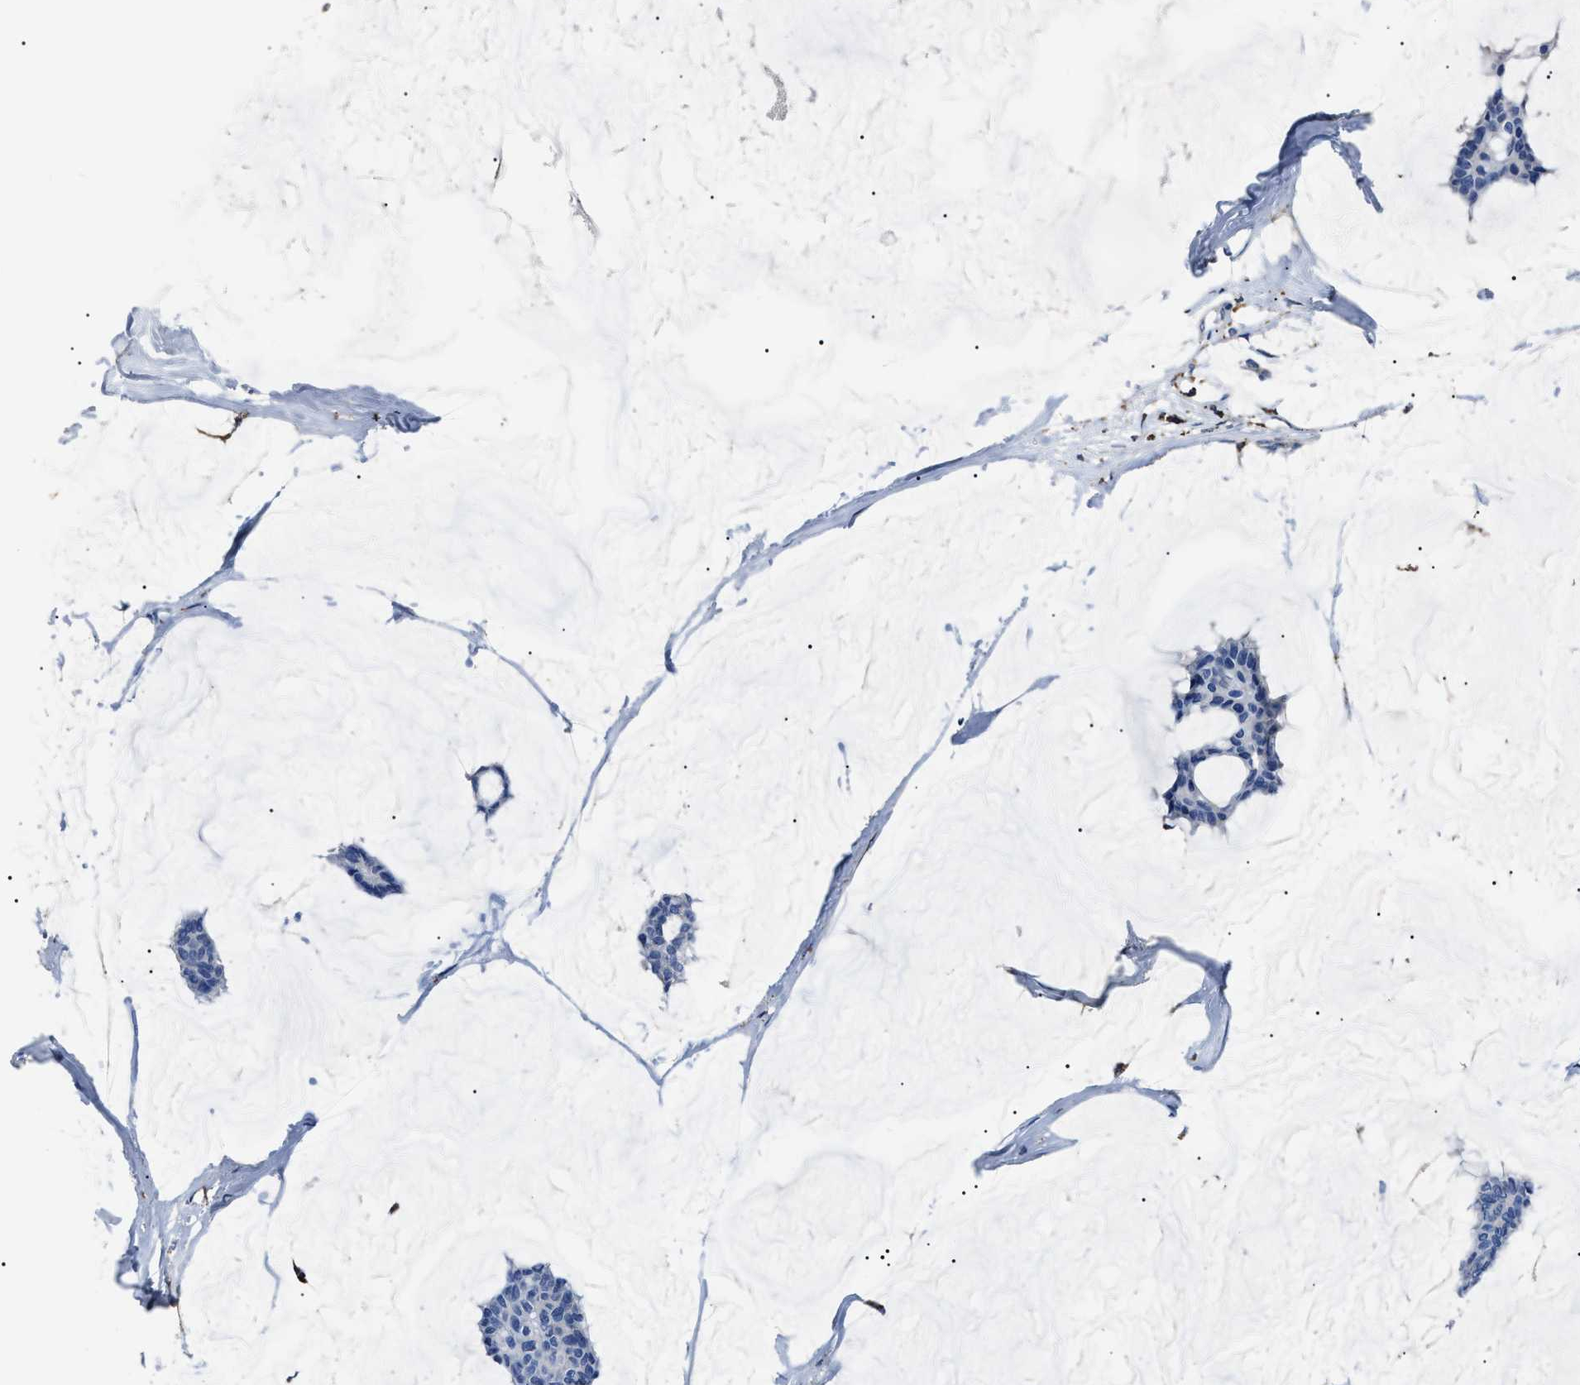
{"staining": {"intensity": "negative", "quantity": "none", "location": "none"}, "tissue": "breast cancer", "cell_type": "Tumor cells", "image_type": "cancer", "snomed": [{"axis": "morphology", "description": "Duct carcinoma"}, {"axis": "topography", "description": "Breast"}], "caption": "Immunohistochemical staining of human breast invasive ductal carcinoma exhibits no significant staining in tumor cells. (Immunohistochemistry (ihc), brightfield microscopy, high magnification).", "gene": "ALDH1A1", "patient": {"sex": "female", "age": 93}}